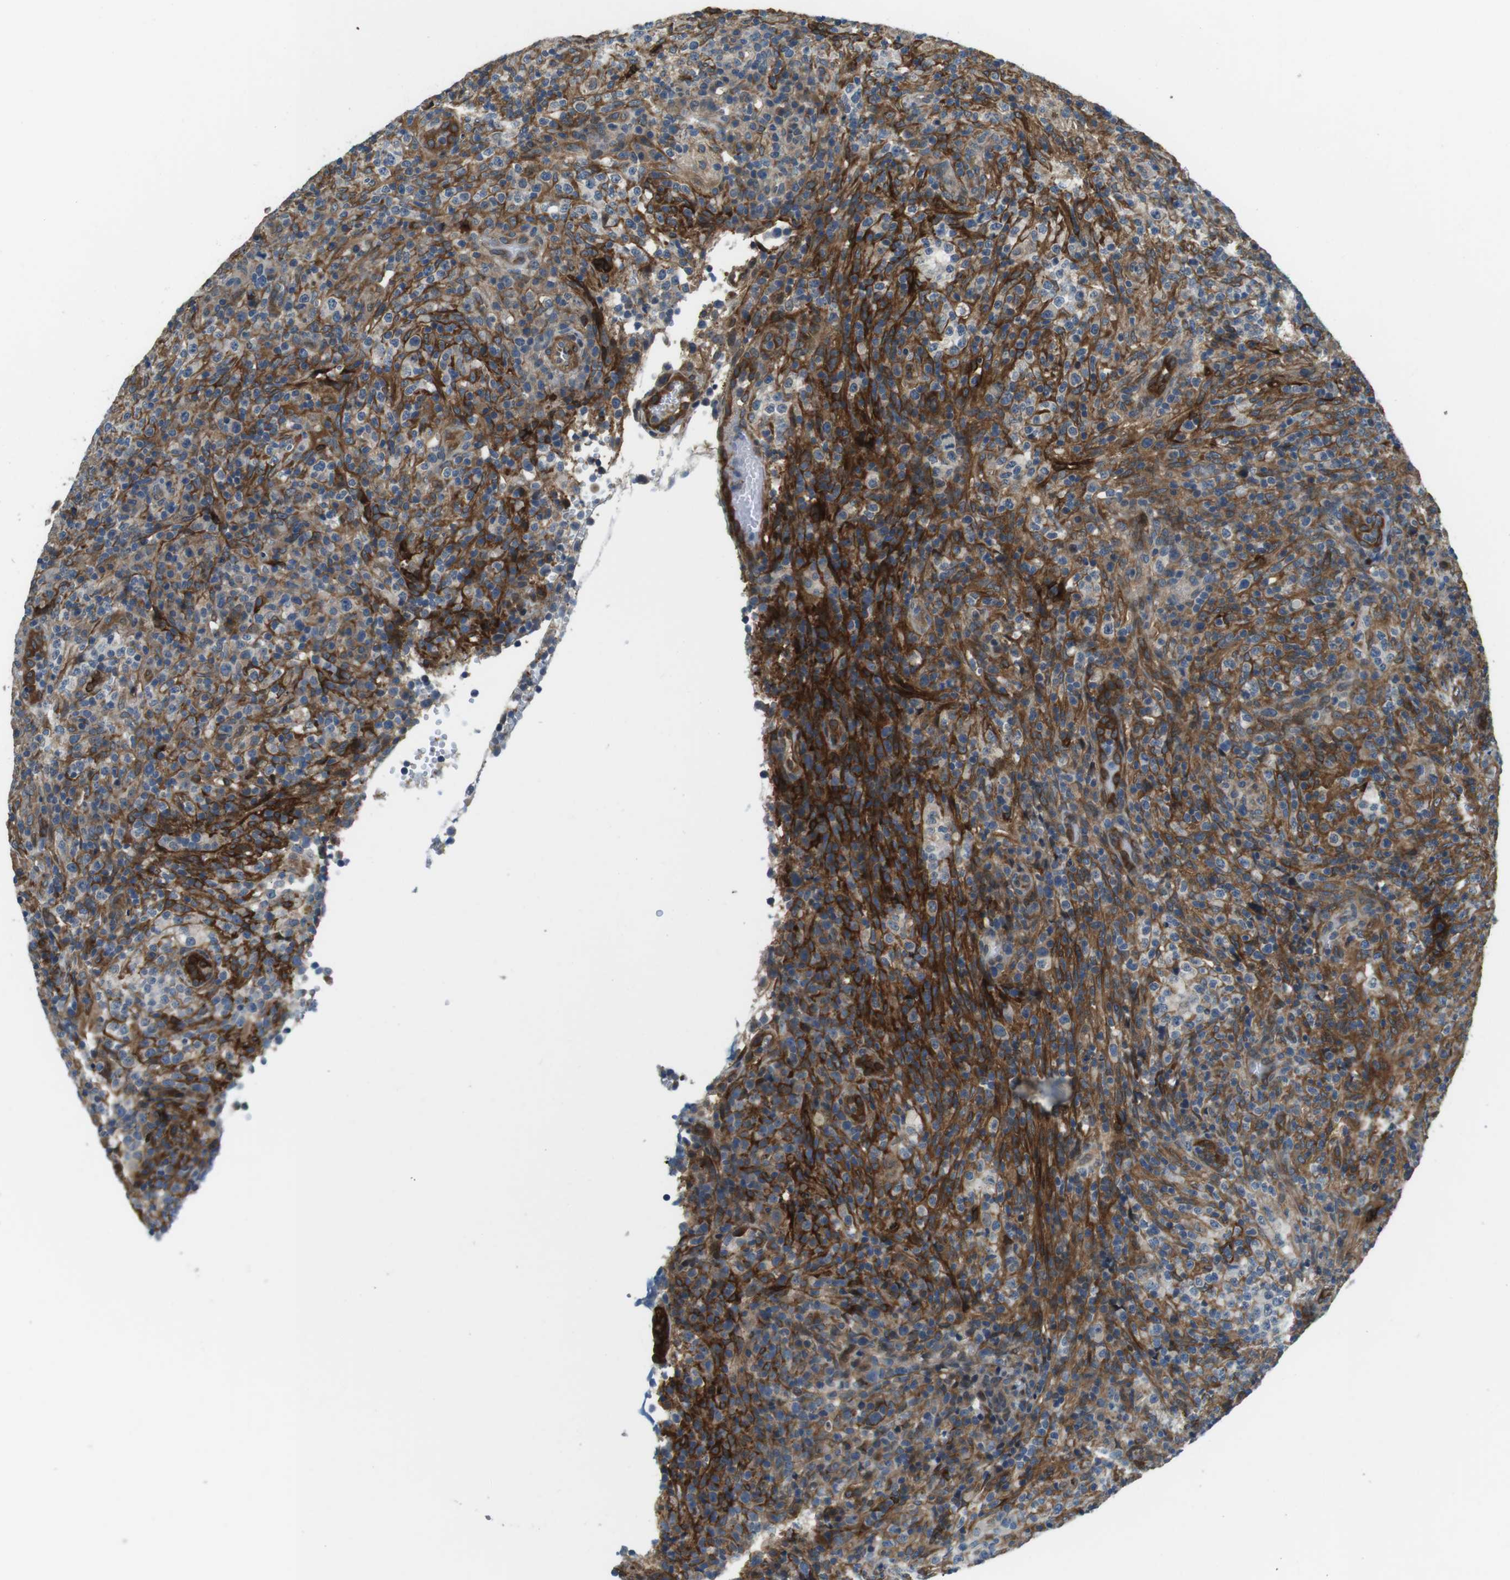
{"staining": {"intensity": "strong", "quantity": "25%-75%", "location": "cytoplasmic/membranous"}, "tissue": "lymphoma", "cell_type": "Tumor cells", "image_type": "cancer", "snomed": [{"axis": "morphology", "description": "Malignant lymphoma, non-Hodgkin's type, High grade"}, {"axis": "topography", "description": "Lymph node"}], "caption": "The immunohistochemical stain highlights strong cytoplasmic/membranous staining in tumor cells of lymphoma tissue.", "gene": "PALD1", "patient": {"sex": "female", "age": 76}}